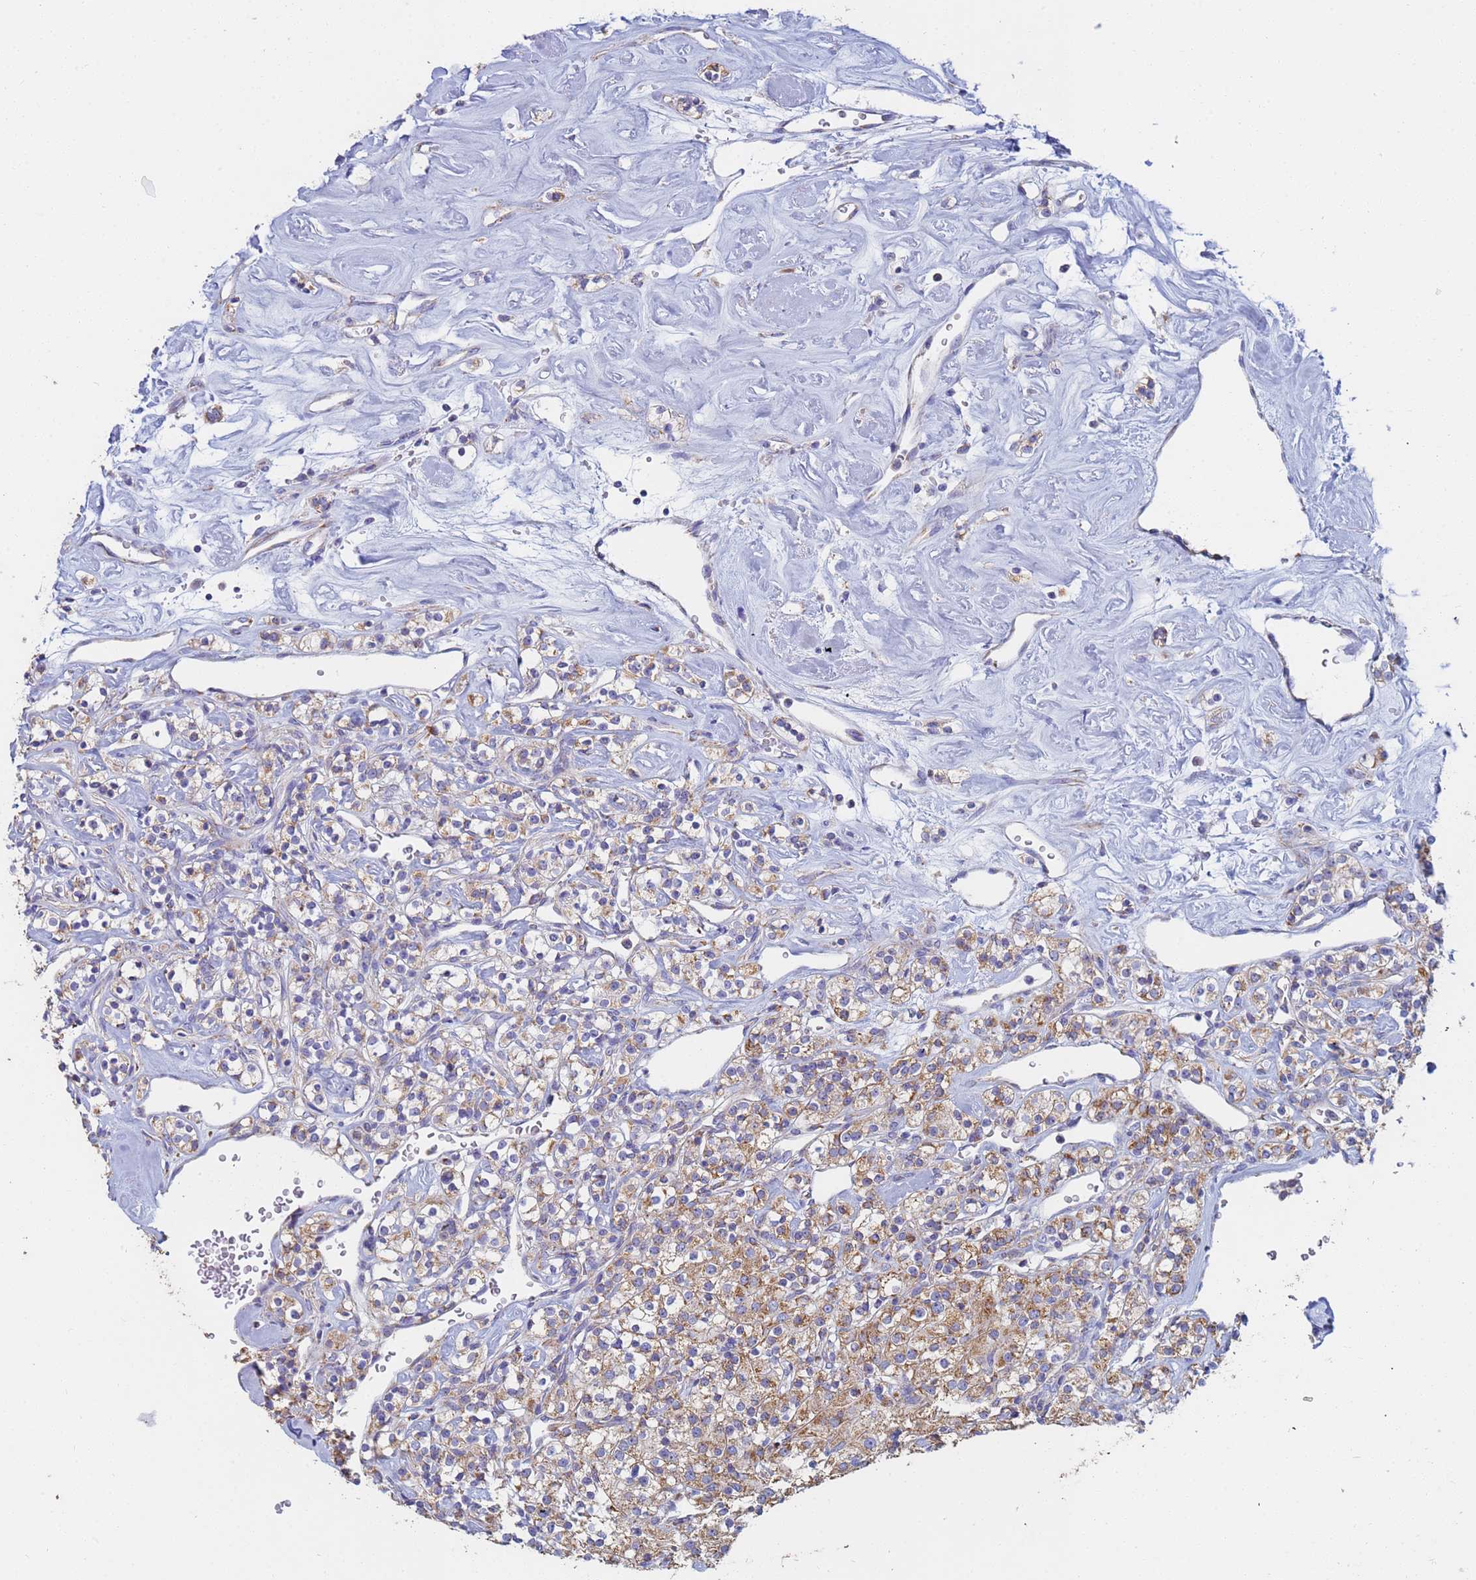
{"staining": {"intensity": "weak", "quantity": ">75%", "location": "cytoplasmic/membranous"}, "tissue": "renal cancer", "cell_type": "Tumor cells", "image_type": "cancer", "snomed": [{"axis": "morphology", "description": "Adenocarcinoma, NOS"}, {"axis": "topography", "description": "Kidney"}], "caption": "Renal cancer stained for a protein (brown) reveals weak cytoplasmic/membranous positive positivity in about >75% of tumor cells.", "gene": "UQCRH", "patient": {"sex": "male", "age": 77}}